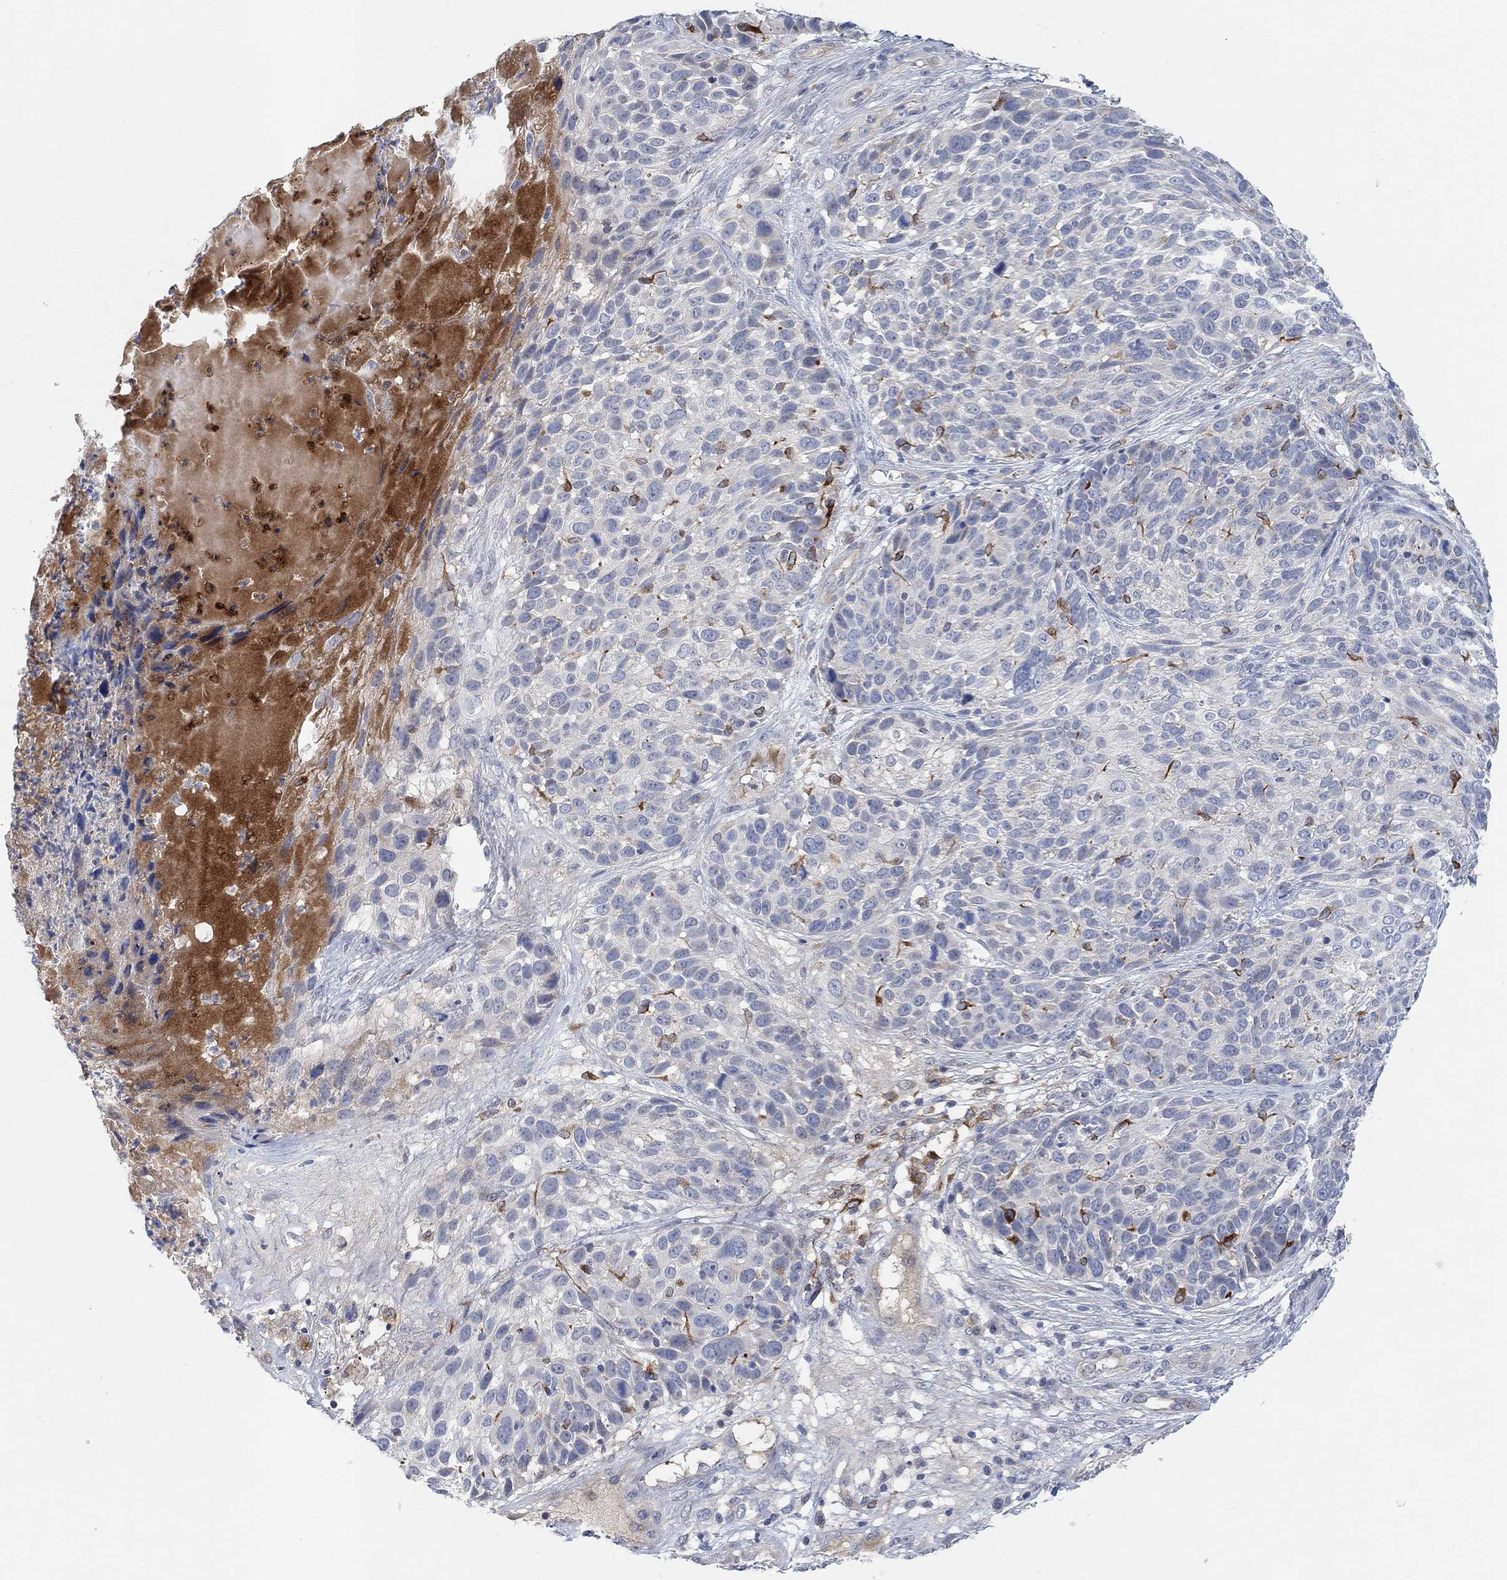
{"staining": {"intensity": "negative", "quantity": "none", "location": "none"}, "tissue": "skin cancer", "cell_type": "Tumor cells", "image_type": "cancer", "snomed": [{"axis": "morphology", "description": "Squamous cell carcinoma, NOS"}, {"axis": "topography", "description": "Skin"}], "caption": "Skin cancer (squamous cell carcinoma) was stained to show a protein in brown. There is no significant staining in tumor cells.", "gene": "HCRTR1", "patient": {"sex": "male", "age": 92}}